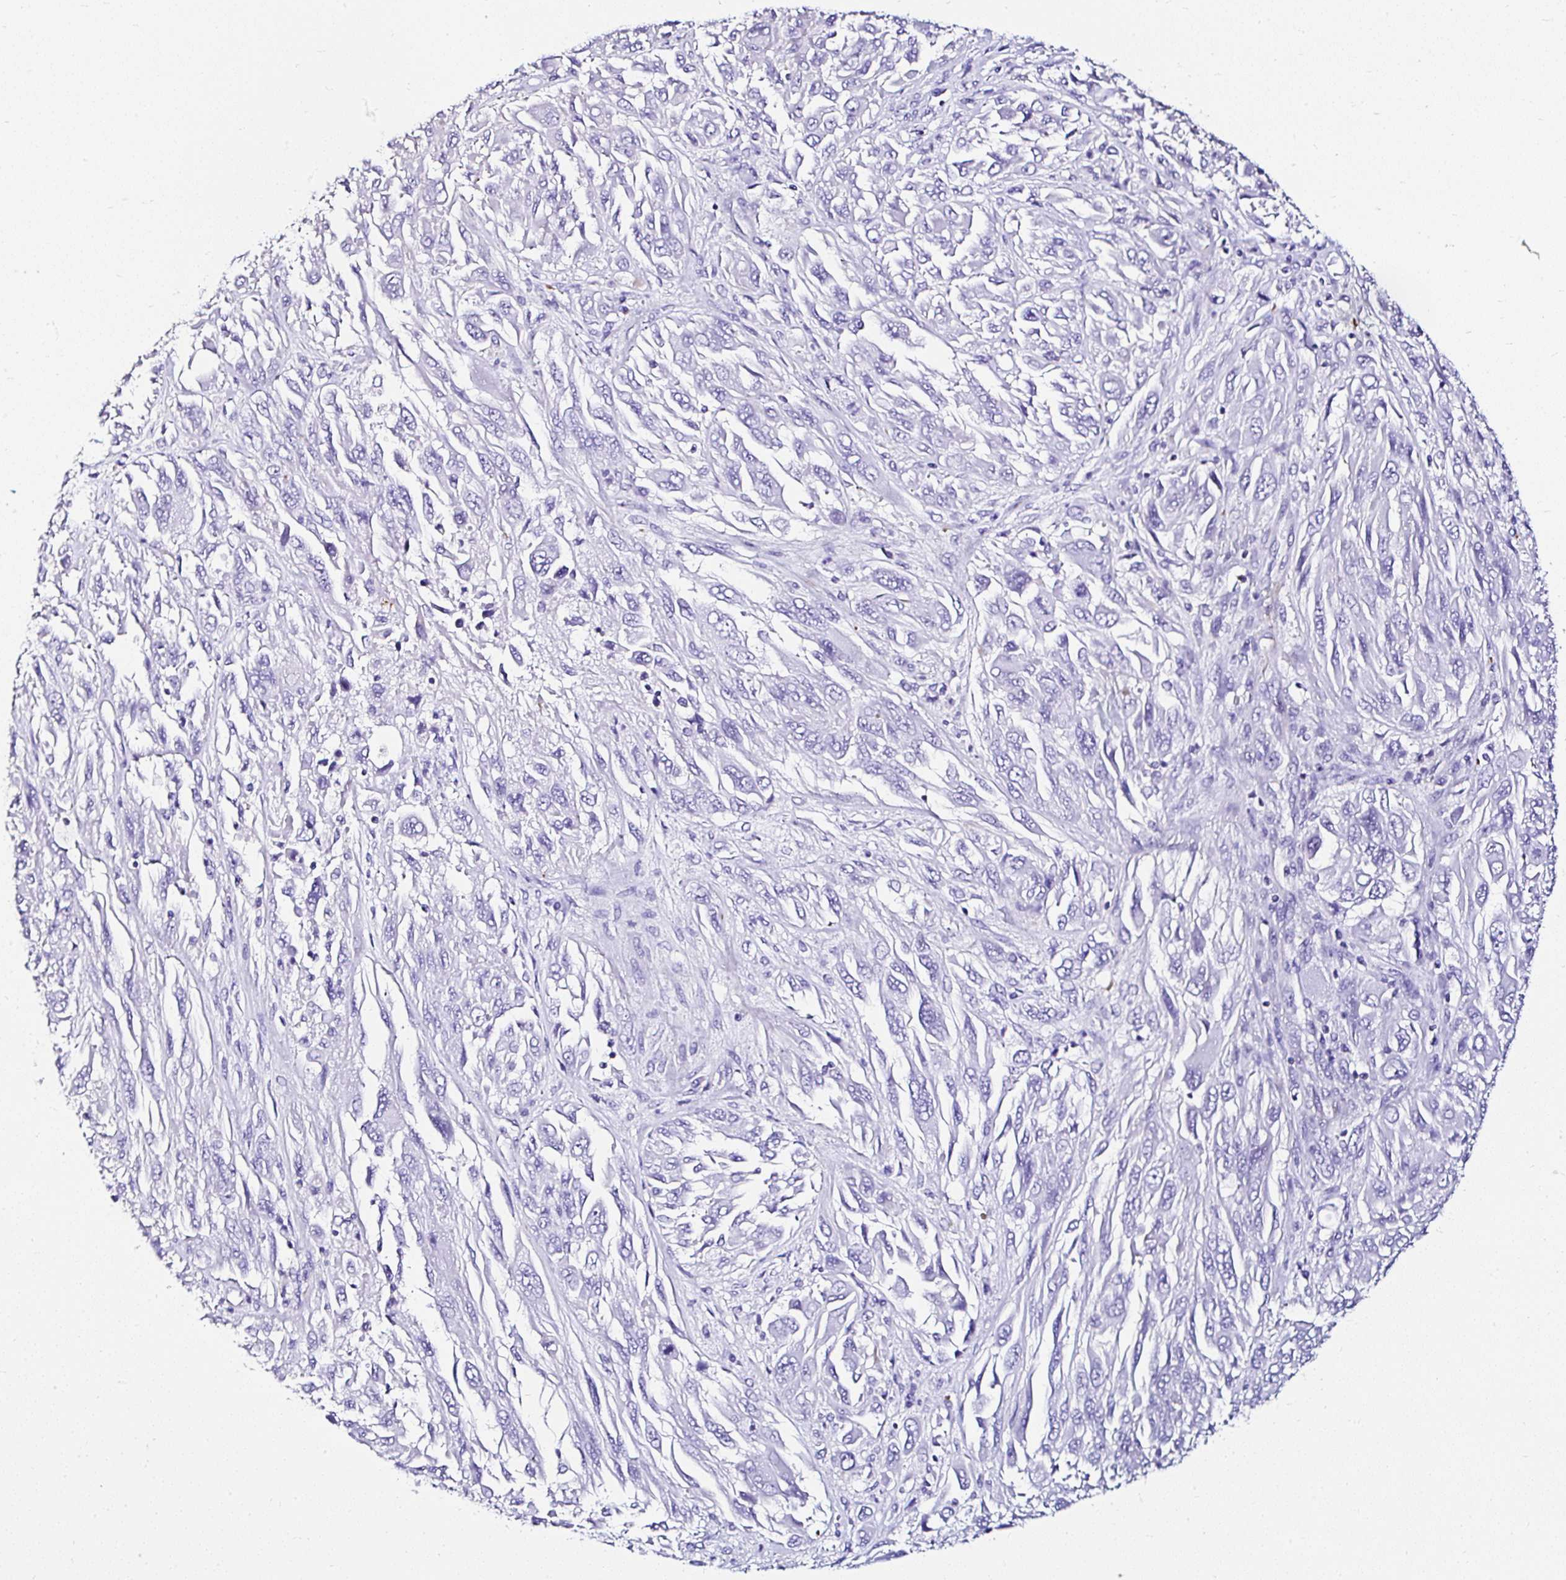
{"staining": {"intensity": "negative", "quantity": "none", "location": "none"}, "tissue": "melanoma", "cell_type": "Tumor cells", "image_type": "cancer", "snomed": [{"axis": "morphology", "description": "Malignant melanoma, NOS"}, {"axis": "topography", "description": "Skin"}], "caption": "This is an immunohistochemistry histopathology image of human melanoma. There is no expression in tumor cells.", "gene": "DEPDC5", "patient": {"sex": "female", "age": 91}}